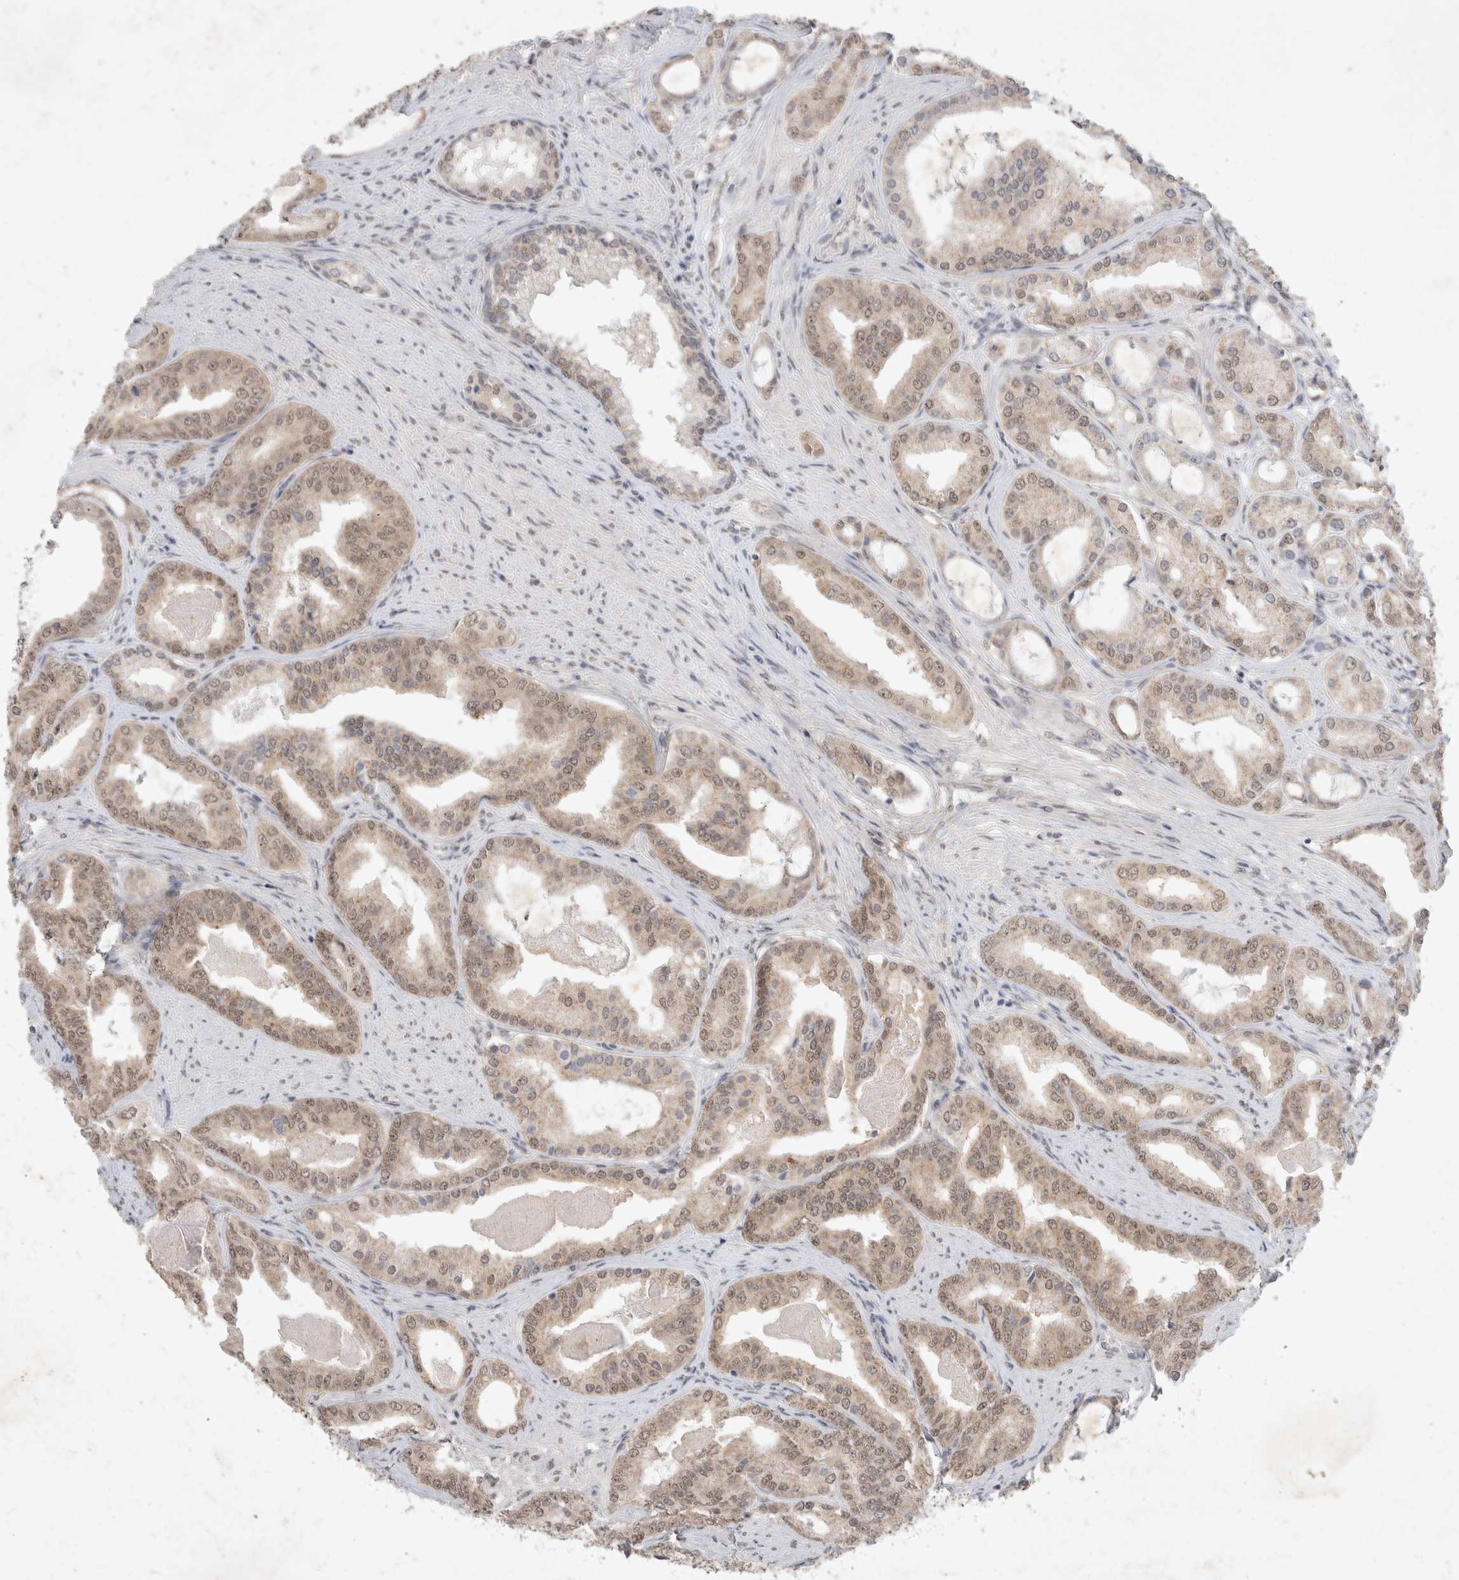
{"staining": {"intensity": "weak", "quantity": ">75%", "location": "cytoplasmic/membranous,nuclear"}, "tissue": "prostate cancer", "cell_type": "Tumor cells", "image_type": "cancer", "snomed": [{"axis": "morphology", "description": "Adenocarcinoma, High grade"}, {"axis": "topography", "description": "Prostate"}], "caption": "DAB (3,3'-diaminobenzidine) immunohistochemical staining of adenocarcinoma (high-grade) (prostate) shows weak cytoplasmic/membranous and nuclear protein expression in about >75% of tumor cells. The staining was performed using DAB, with brown indicating positive protein expression. Nuclei are stained blue with hematoxylin.", "gene": "FBXO42", "patient": {"sex": "male", "age": 60}}